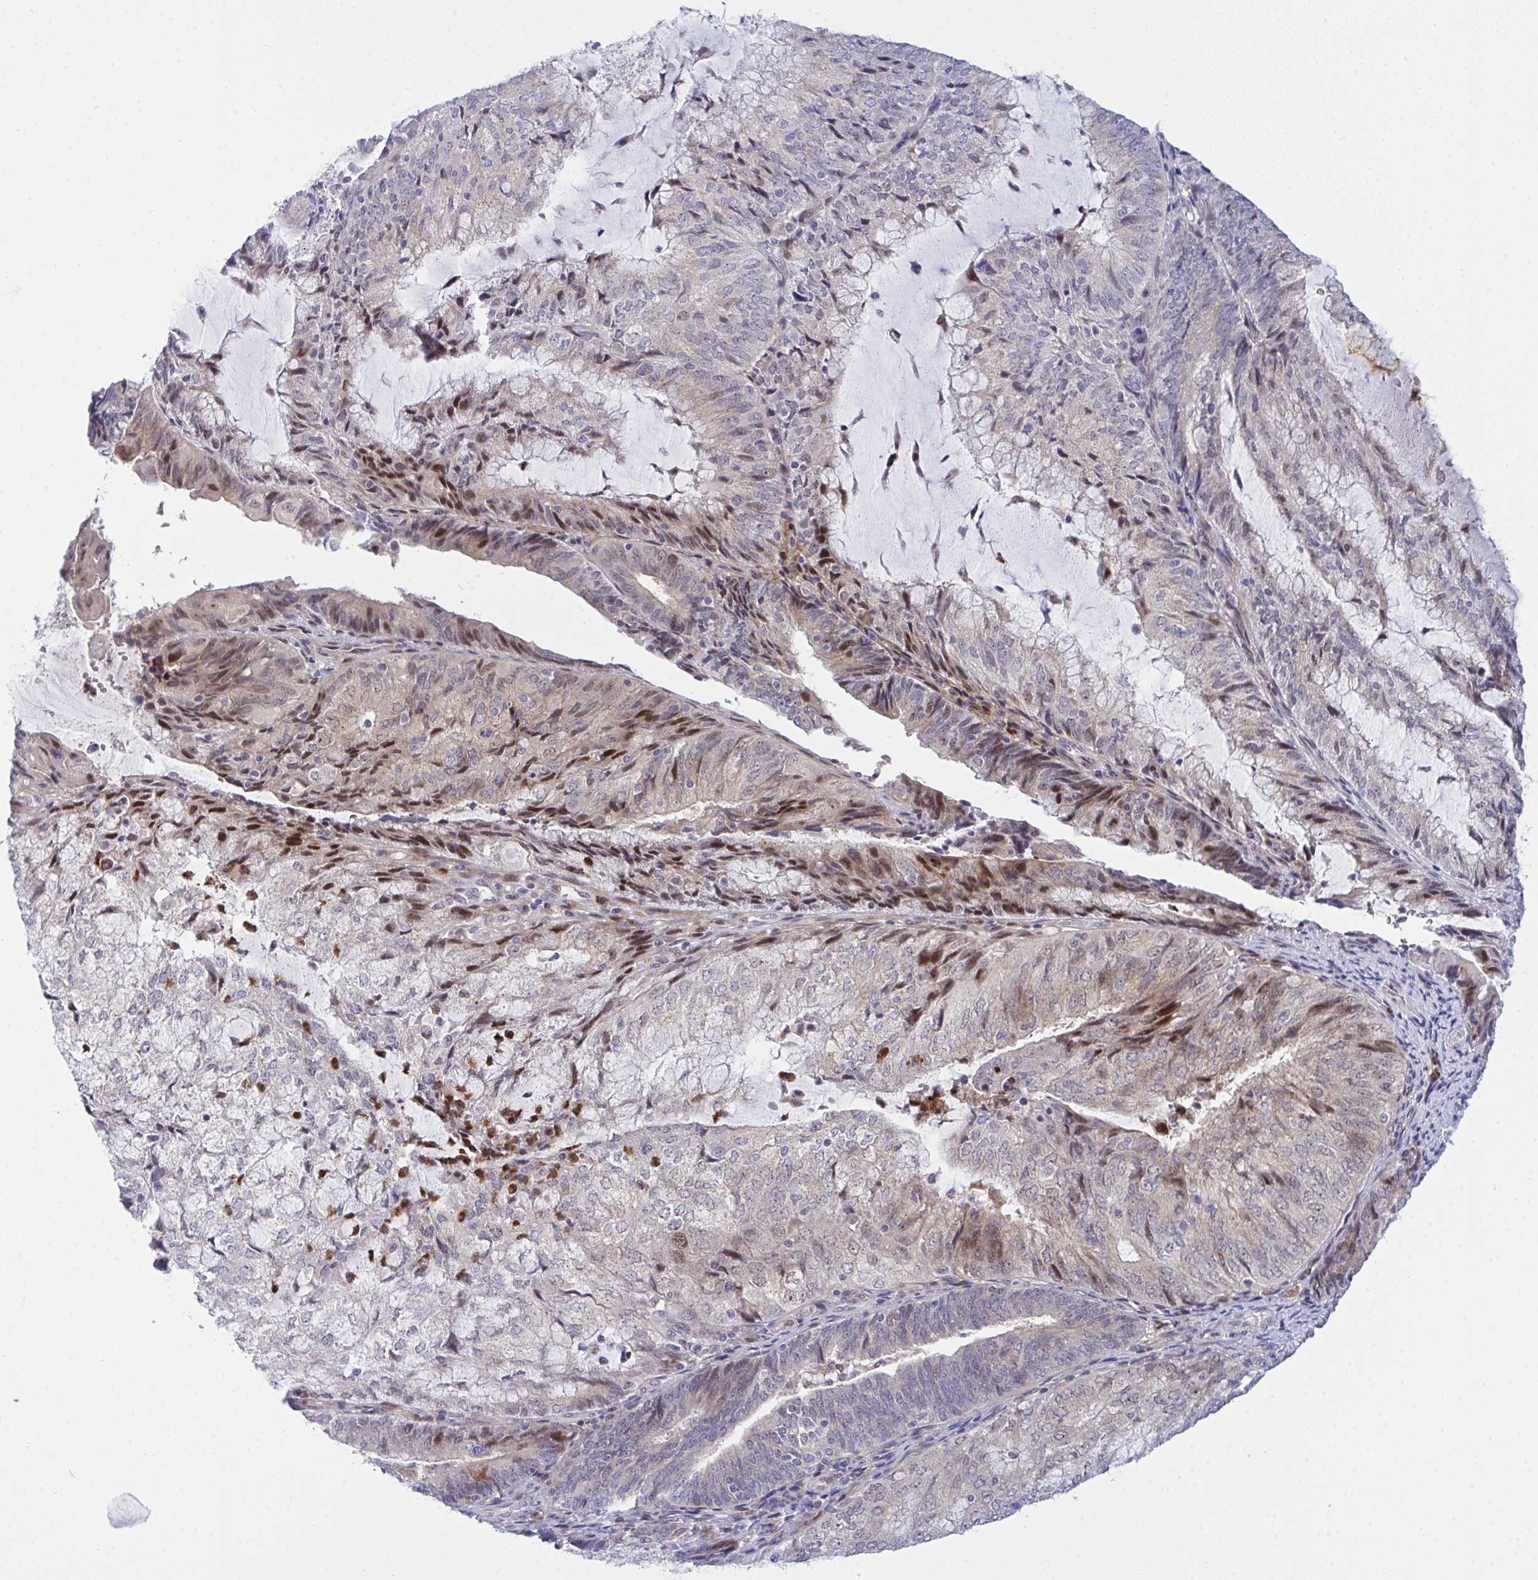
{"staining": {"intensity": "moderate", "quantity": "<25%", "location": "nuclear"}, "tissue": "endometrial cancer", "cell_type": "Tumor cells", "image_type": "cancer", "snomed": [{"axis": "morphology", "description": "Adenocarcinoma, NOS"}, {"axis": "topography", "description": "Endometrium"}], "caption": "Immunohistochemical staining of human adenocarcinoma (endometrial) exhibits low levels of moderate nuclear positivity in about <25% of tumor cells.", "gene": "ZNF554", "patient": {"sex": "female", "age": 81}}